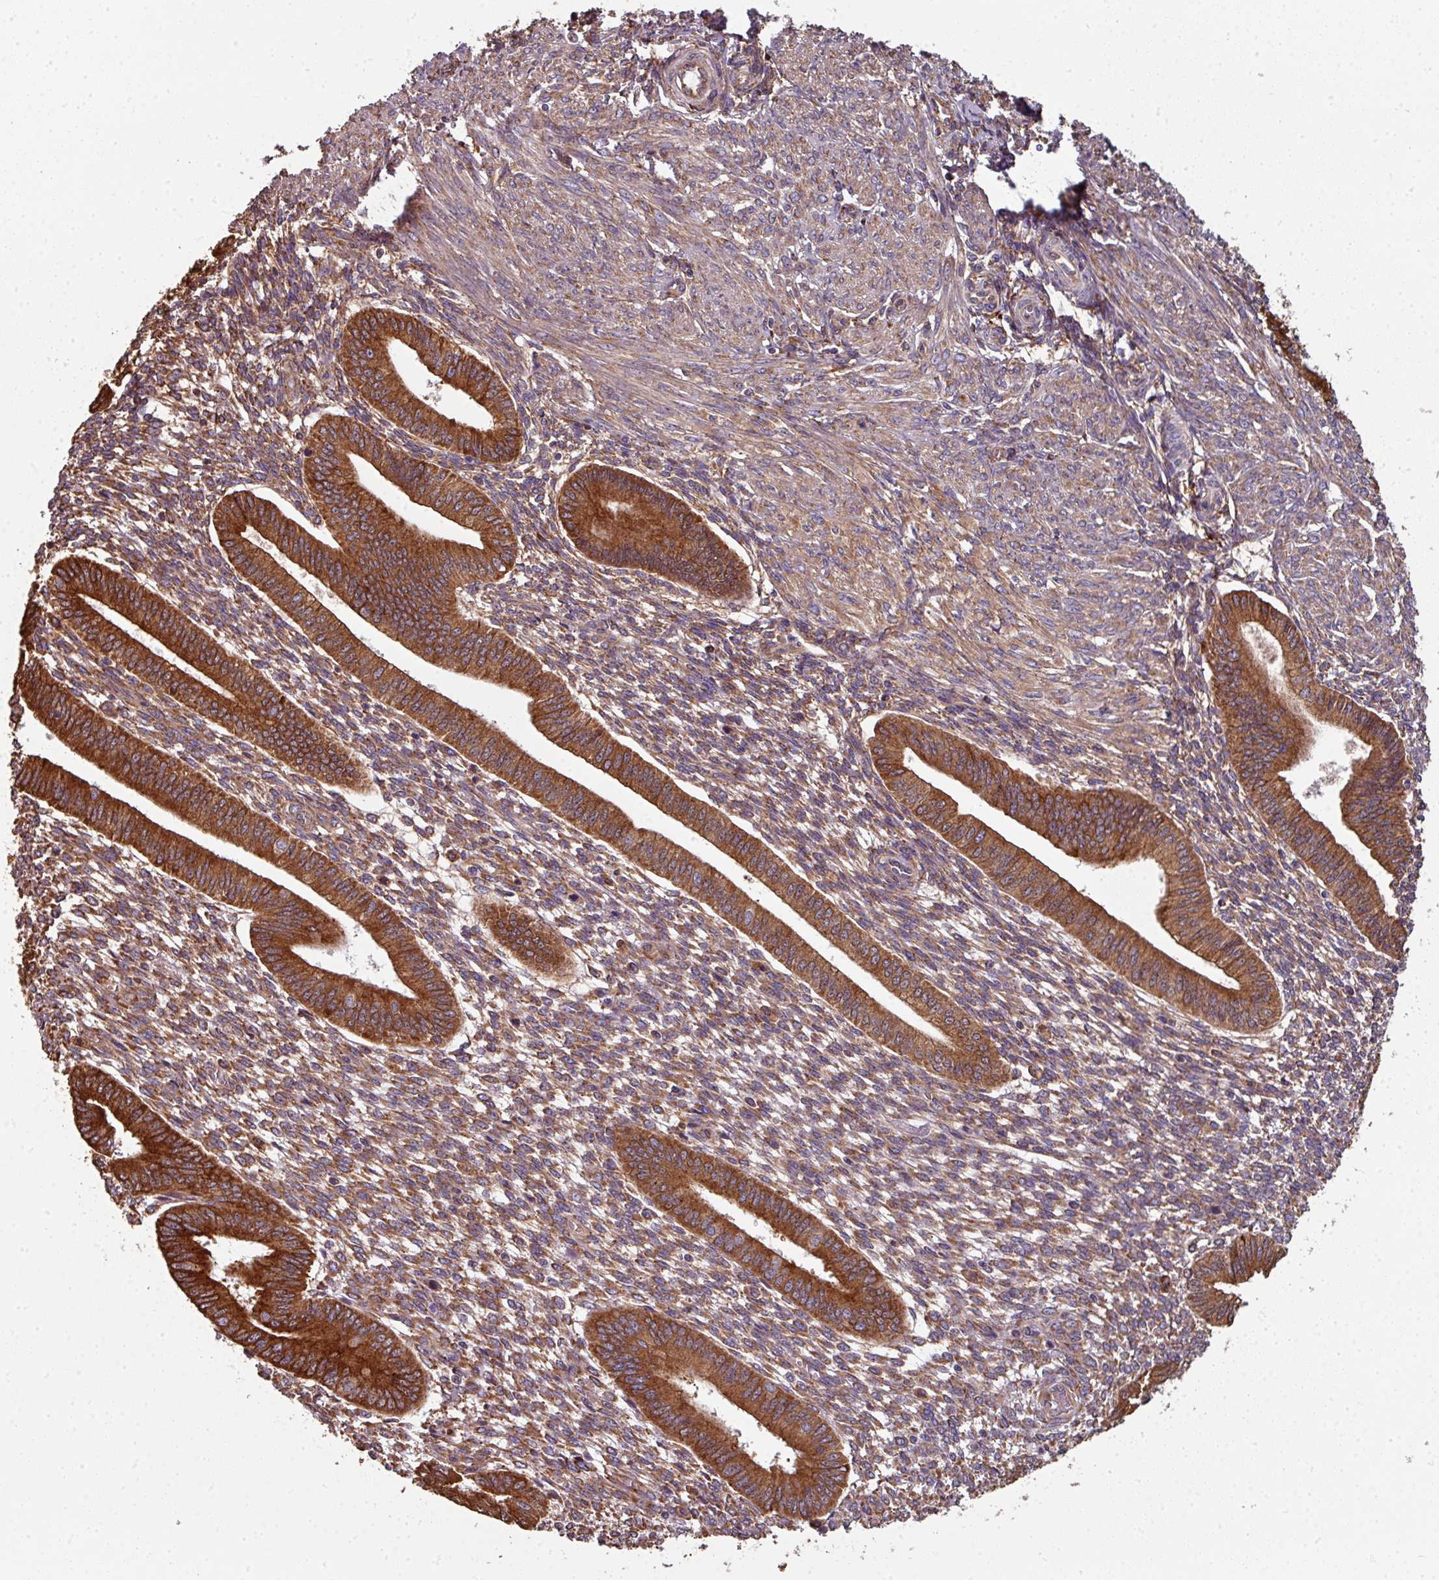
{"staining": {"intensity": "moderate", "quantity": ">75%", "location": "cytoplasmic/membranous"}, "tissue": "endometrium", "cell_type": "Cells in endometrial stroma", "image_type": "normal", "snomed": [{"axis": "morphology", "description": "Normal tissue, NOS"}, {"axis": "topography", "description": "Endometrium"}], "caption": "Immunohistochemical staining of normal endometrium shows moderate cytoplasmic/membranous protein staining in about >75% of cells in endometrial stroma. Ihc stains the protein in brown and the nuclei are stained blue.", "gene": "FAT4", "patient": {"sex": "female", "age": 36}}